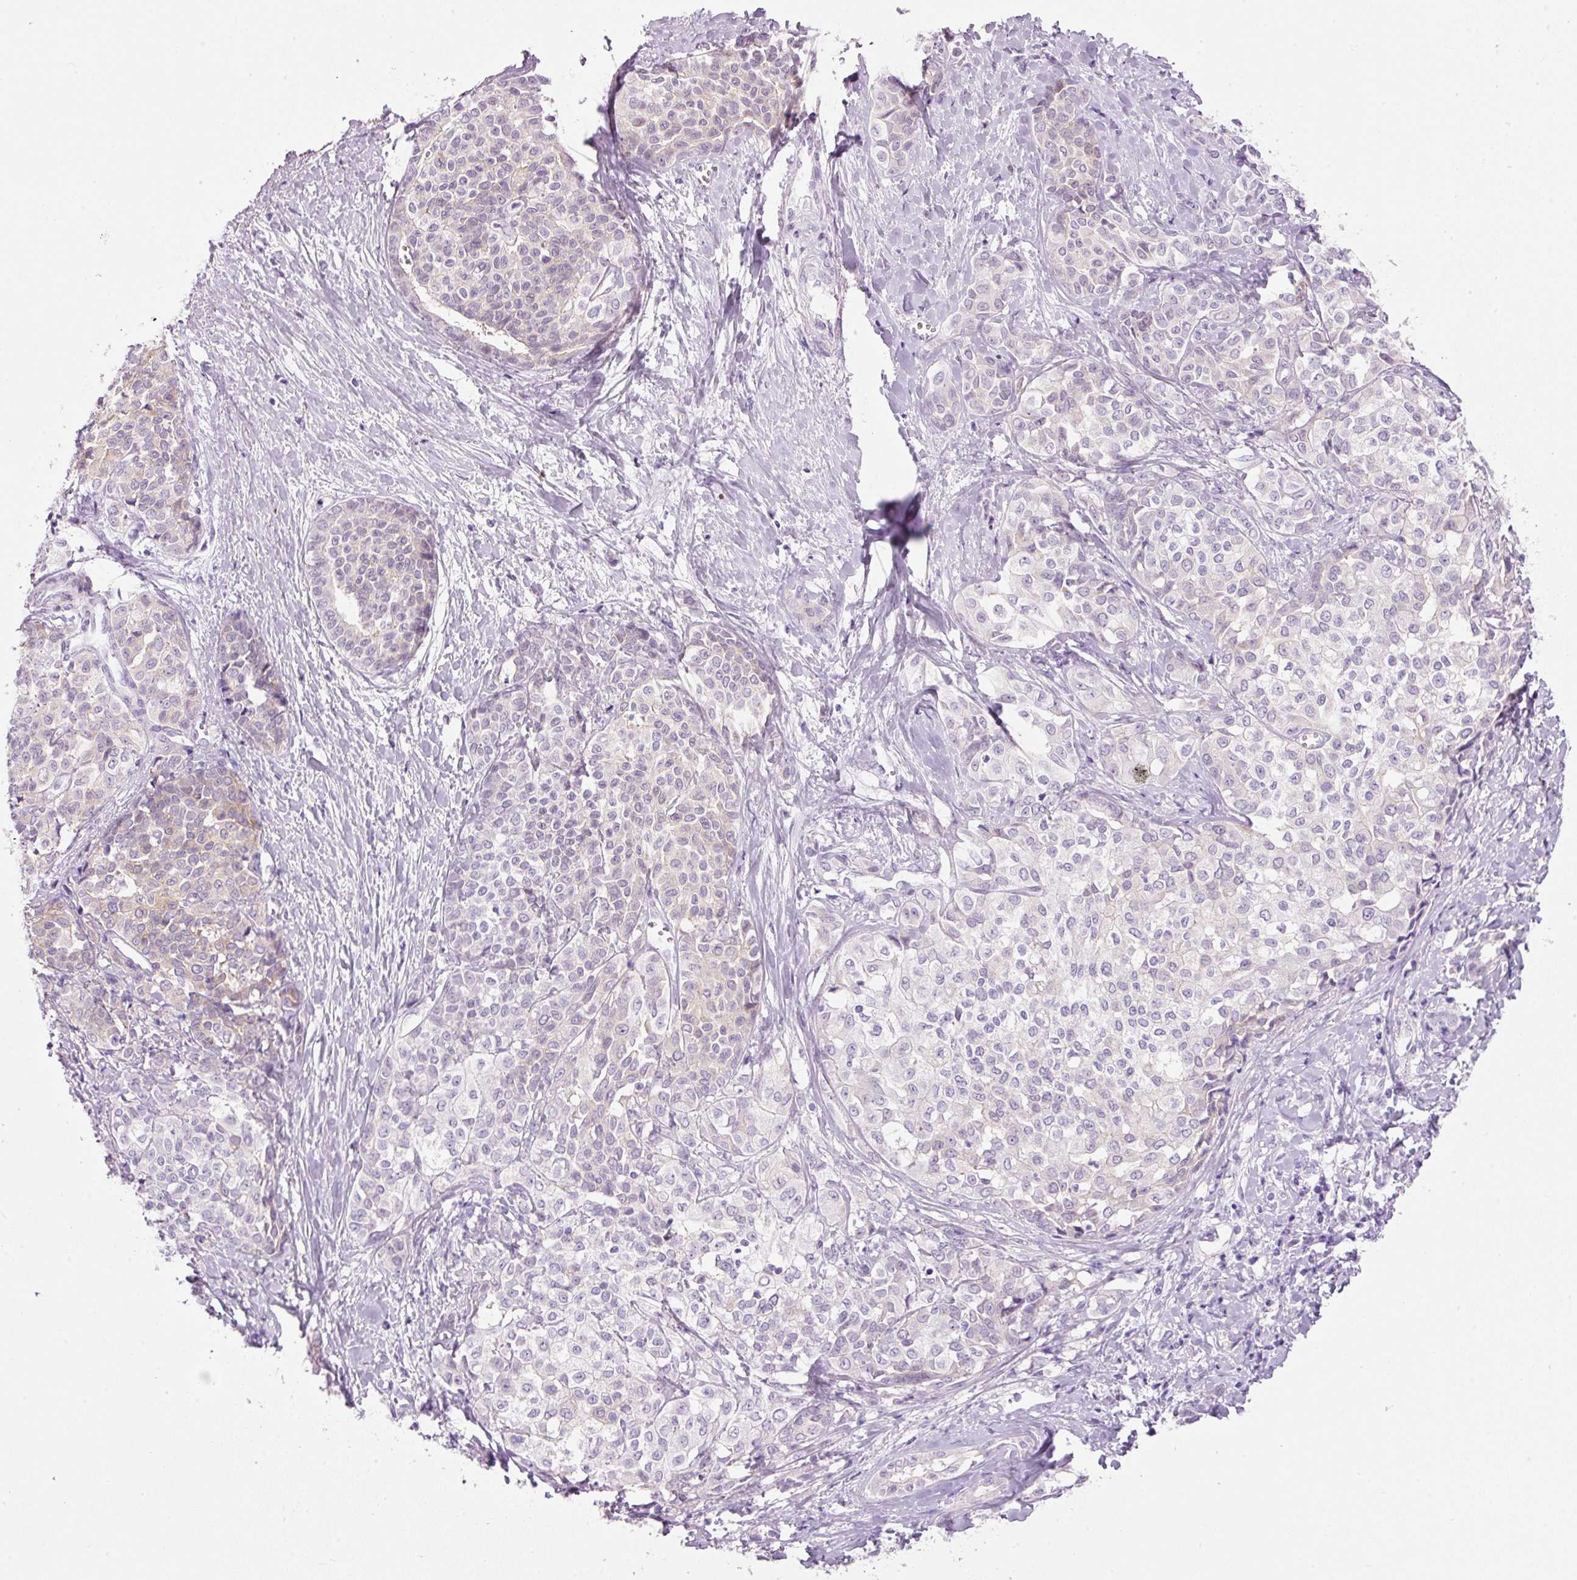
{"staining": {"intensity": "weak", "quantity": "<25%", "location": "cytoplasmic/membranous"}, "tissue": "liver cancer", "cell_type": "Tumor cells", "image_type": "cancer", "snomed": [{"axis": "morphology", "description": "Cholangiocarcinoma"}, {"axis": "topography", "description": "Liver"}], "caption": "This is an IHC image of liver cholangiocarcinoma. There is no staining in tumor cells.", "gene": "SRC", "patient": {"sex": "female", "age": 77}}